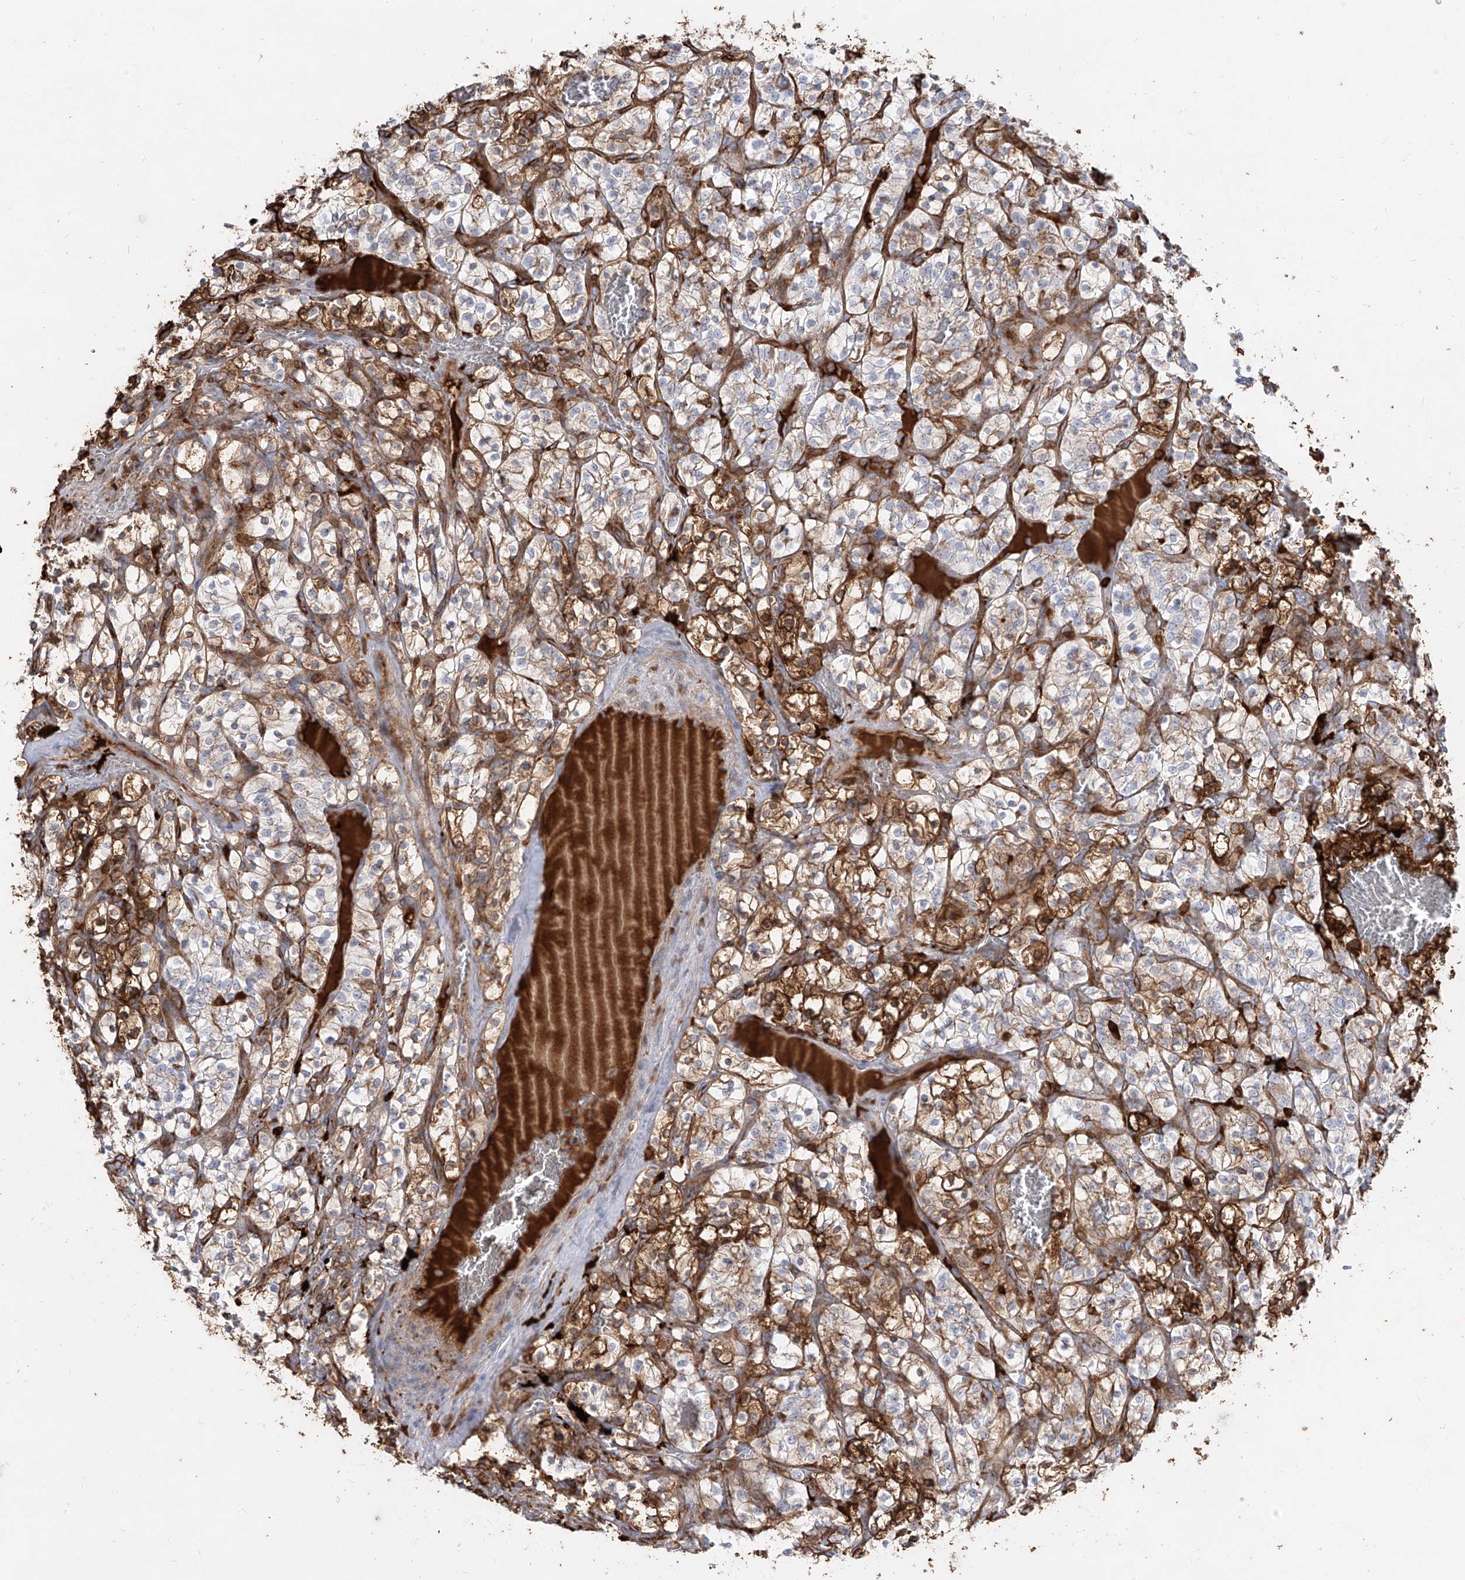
{"staining": {"intensity": "moderate", "quantity": "25%-75%", "location": "cytoplasmic/membranous"}, "tissue": "renal cancer", "cell_type": "Tumor cells", "image_type": "cancer", "snomed": [{"axis": "morphology", "description": "Adenocarcinoma, NOS"}, {"axis": "topography", "description": "Kidney"}], "caption": "Renal cancer (adenocarcinoma) tissue displays moderate cytoplasmic/membranous staining in about 25%-75% of tumor cells, visualized by immunohistochemistry. (DAB (3,3'-diaminobenzidine) IHC with brightfield microscopy, high magnification).", "gene": "KYNU", "patient": {"sex": "female", "age": 57}}